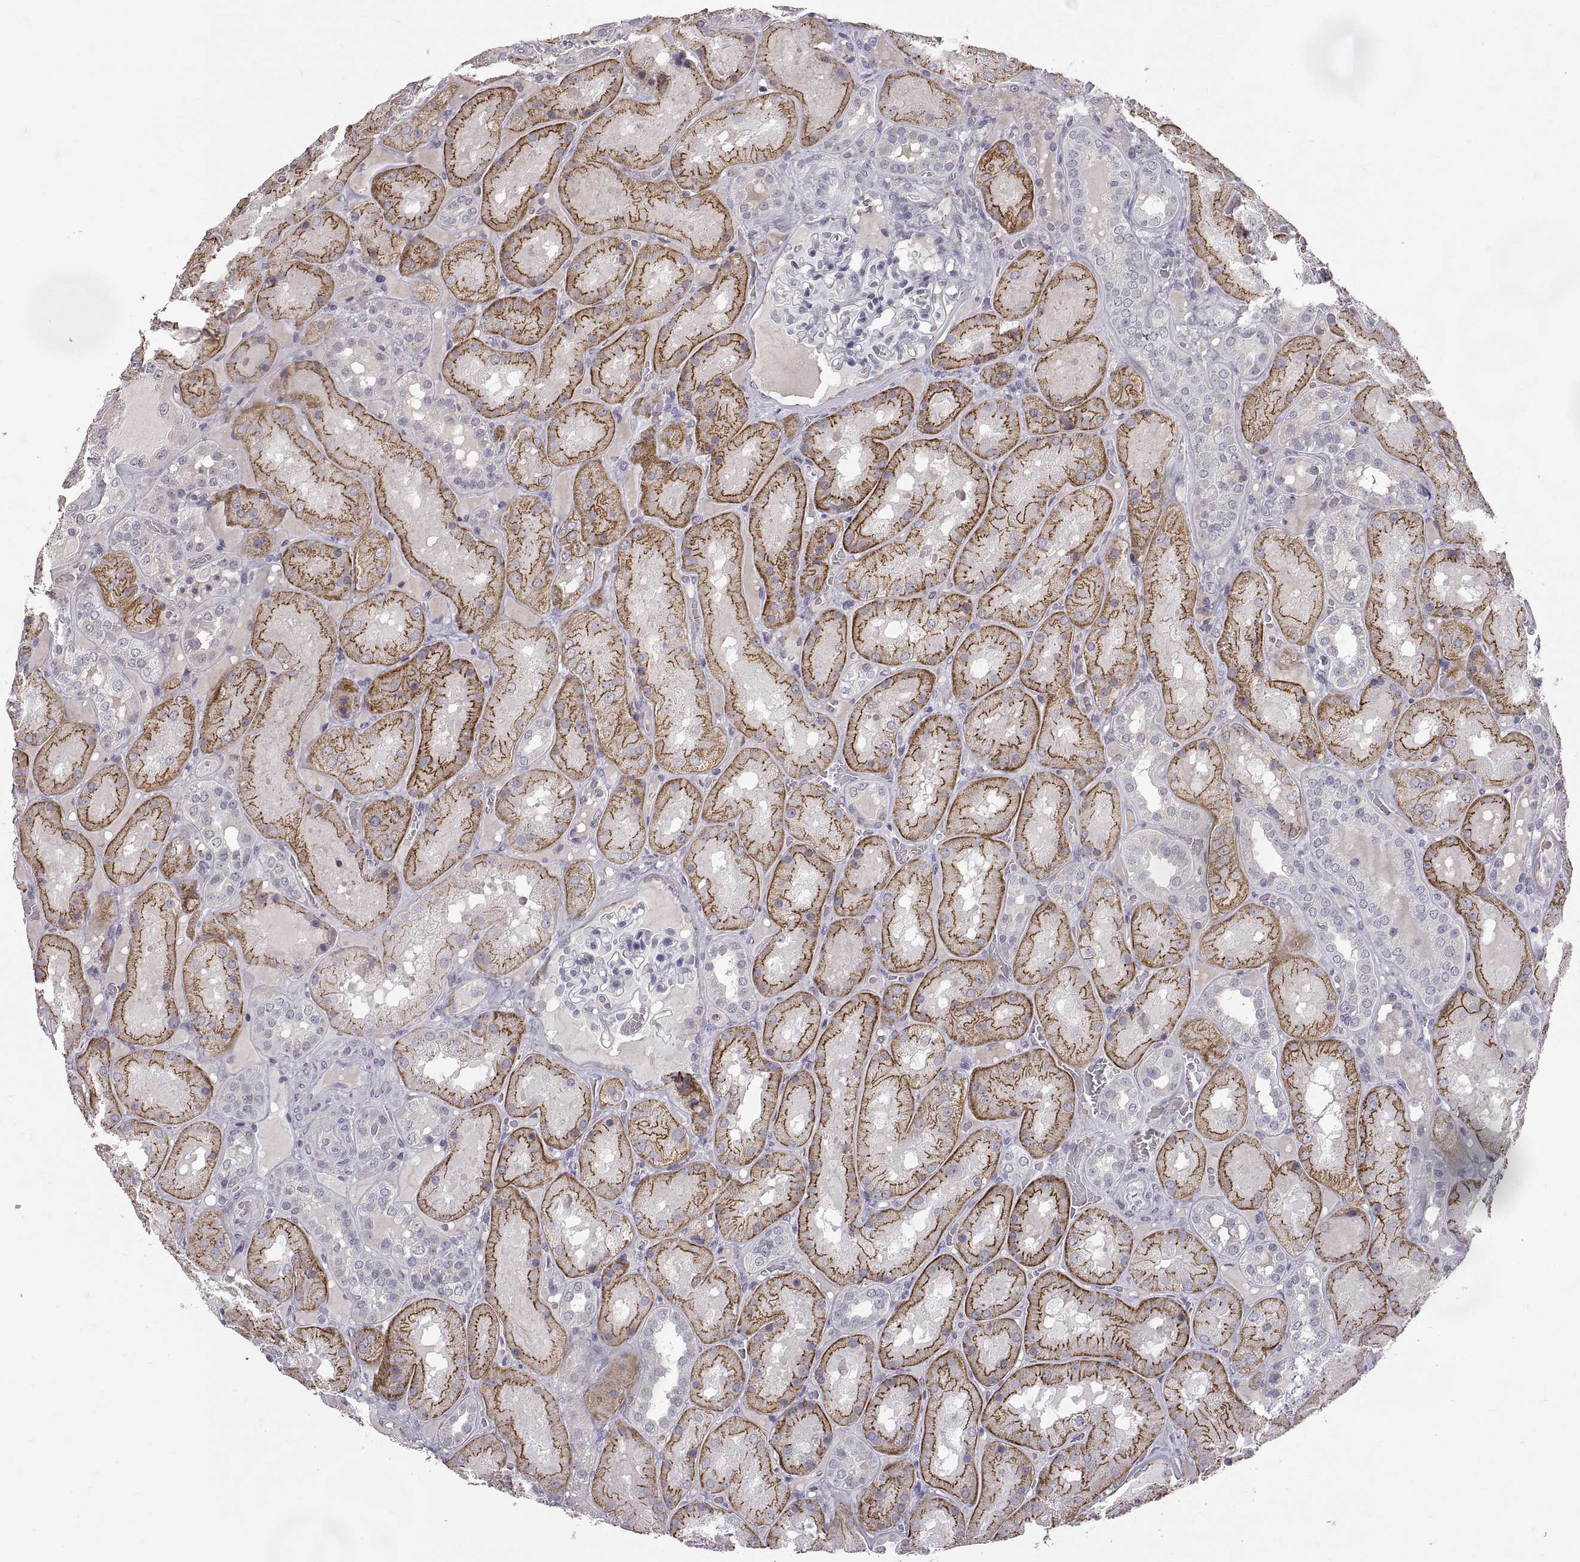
{"staining": {"intensity": "negative", "quantity": "none", "location": "none"}, "tissue": "kidney", "cell_type": "Cells in glomeruli", "image_type": "normal", "snomed": [{"axis": "morphology", "description": "Normal tissue, NOS"}, {"axis": "topography", "description": "Kidney"}], "caption": "Cells in glomeruli show no significant positivity in unremarkable kidney. The staining is performed using DAB (3,3'-diaminobenzidine) brown chromogen with nuclei counter-stained in using hematoxylin.", "gene": "CDH2", "patient": {"sex": "male", "age": 73}}